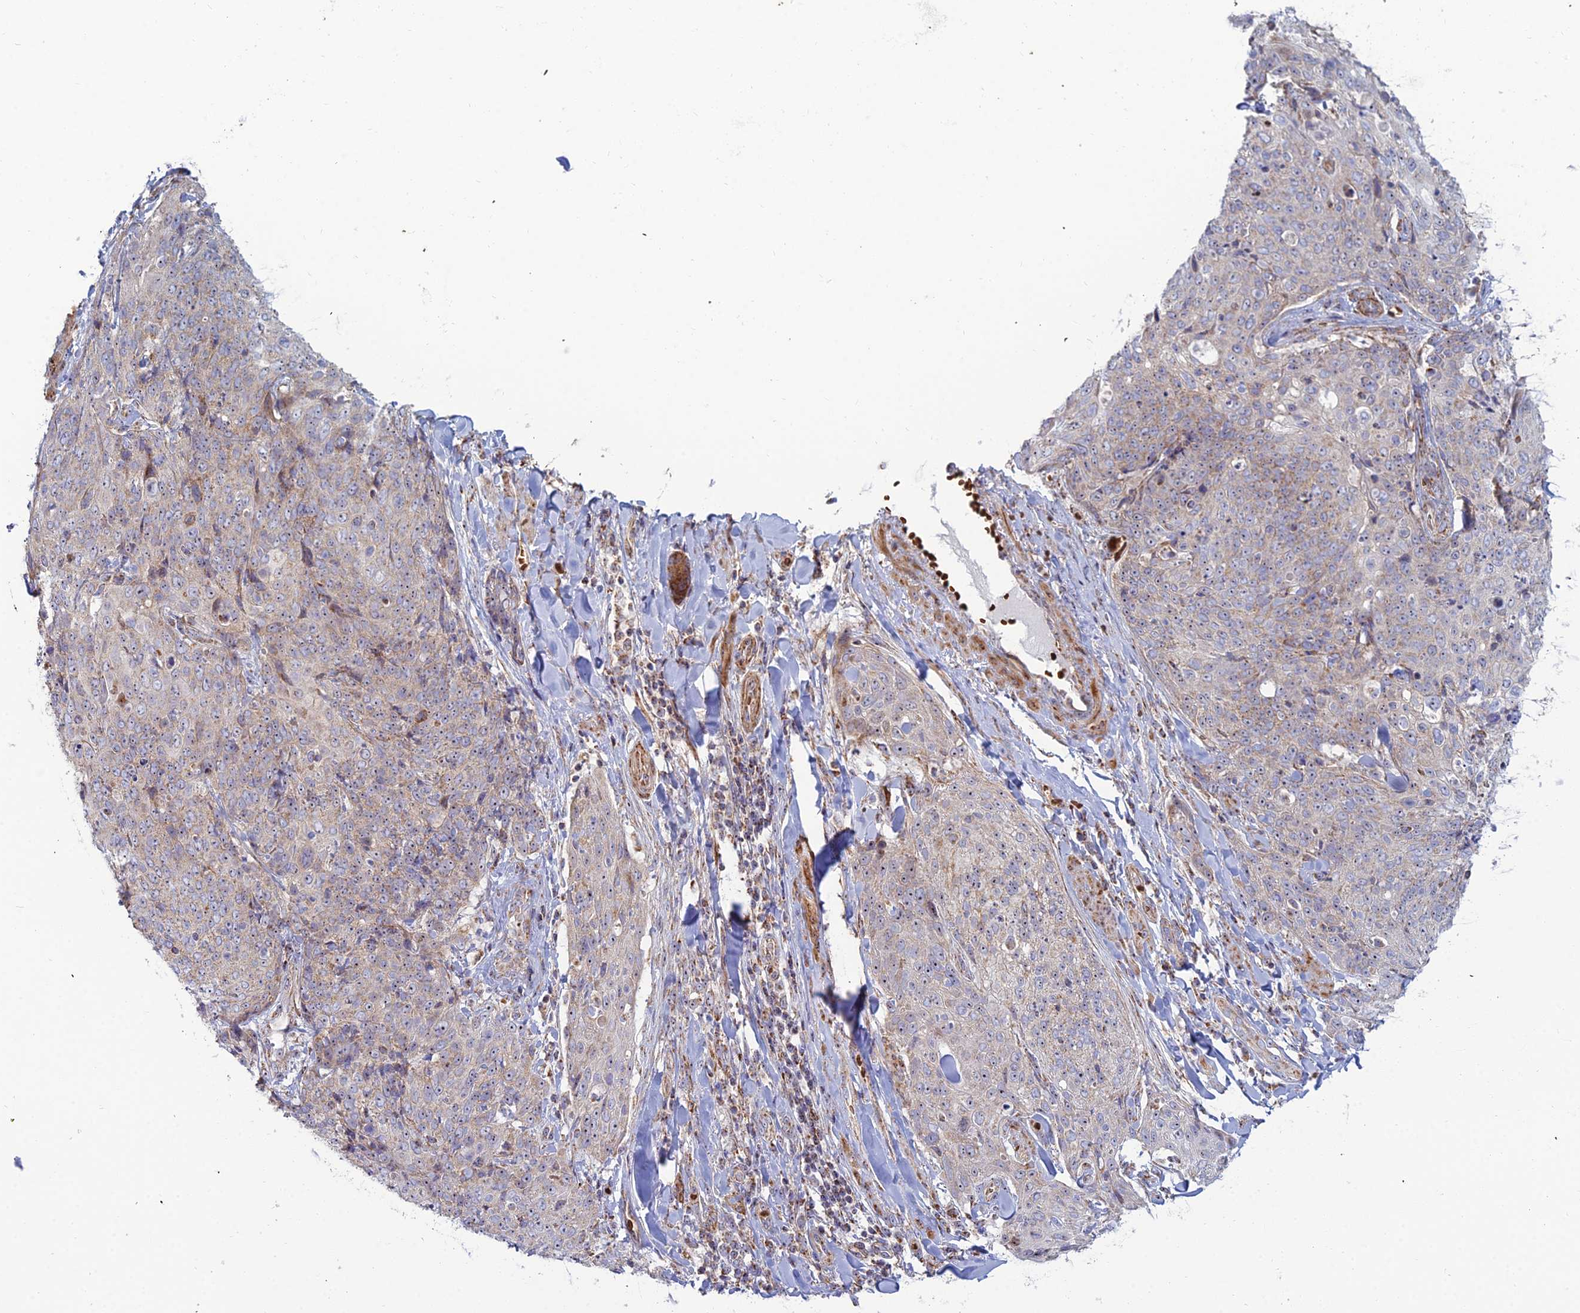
{"staining": {"intensity": "weak", "quantity": "25%-75%", "location": "cytoplasmic/membranous"}, "tissue": "skin cancer", "cell_type": "Tumor cells", "image_type": "cancer", "snomed": [{"axis": "morphology", "description": "Squamous cell carcinoma, NOS"}, {"axis": "topography", "description": "Skin"}, {"axis": "topography", "description": "Vulva"}], "caption": "This is a micrograph of immunohistochemistry (IHC) staining of skin cancer (squamous cell carcinoma), which shows weak positivity in the cytoplasmic/membranous of tumor cells.", "gene": "SLC35F4", "patient": {"sex": "female", "age": 85}}